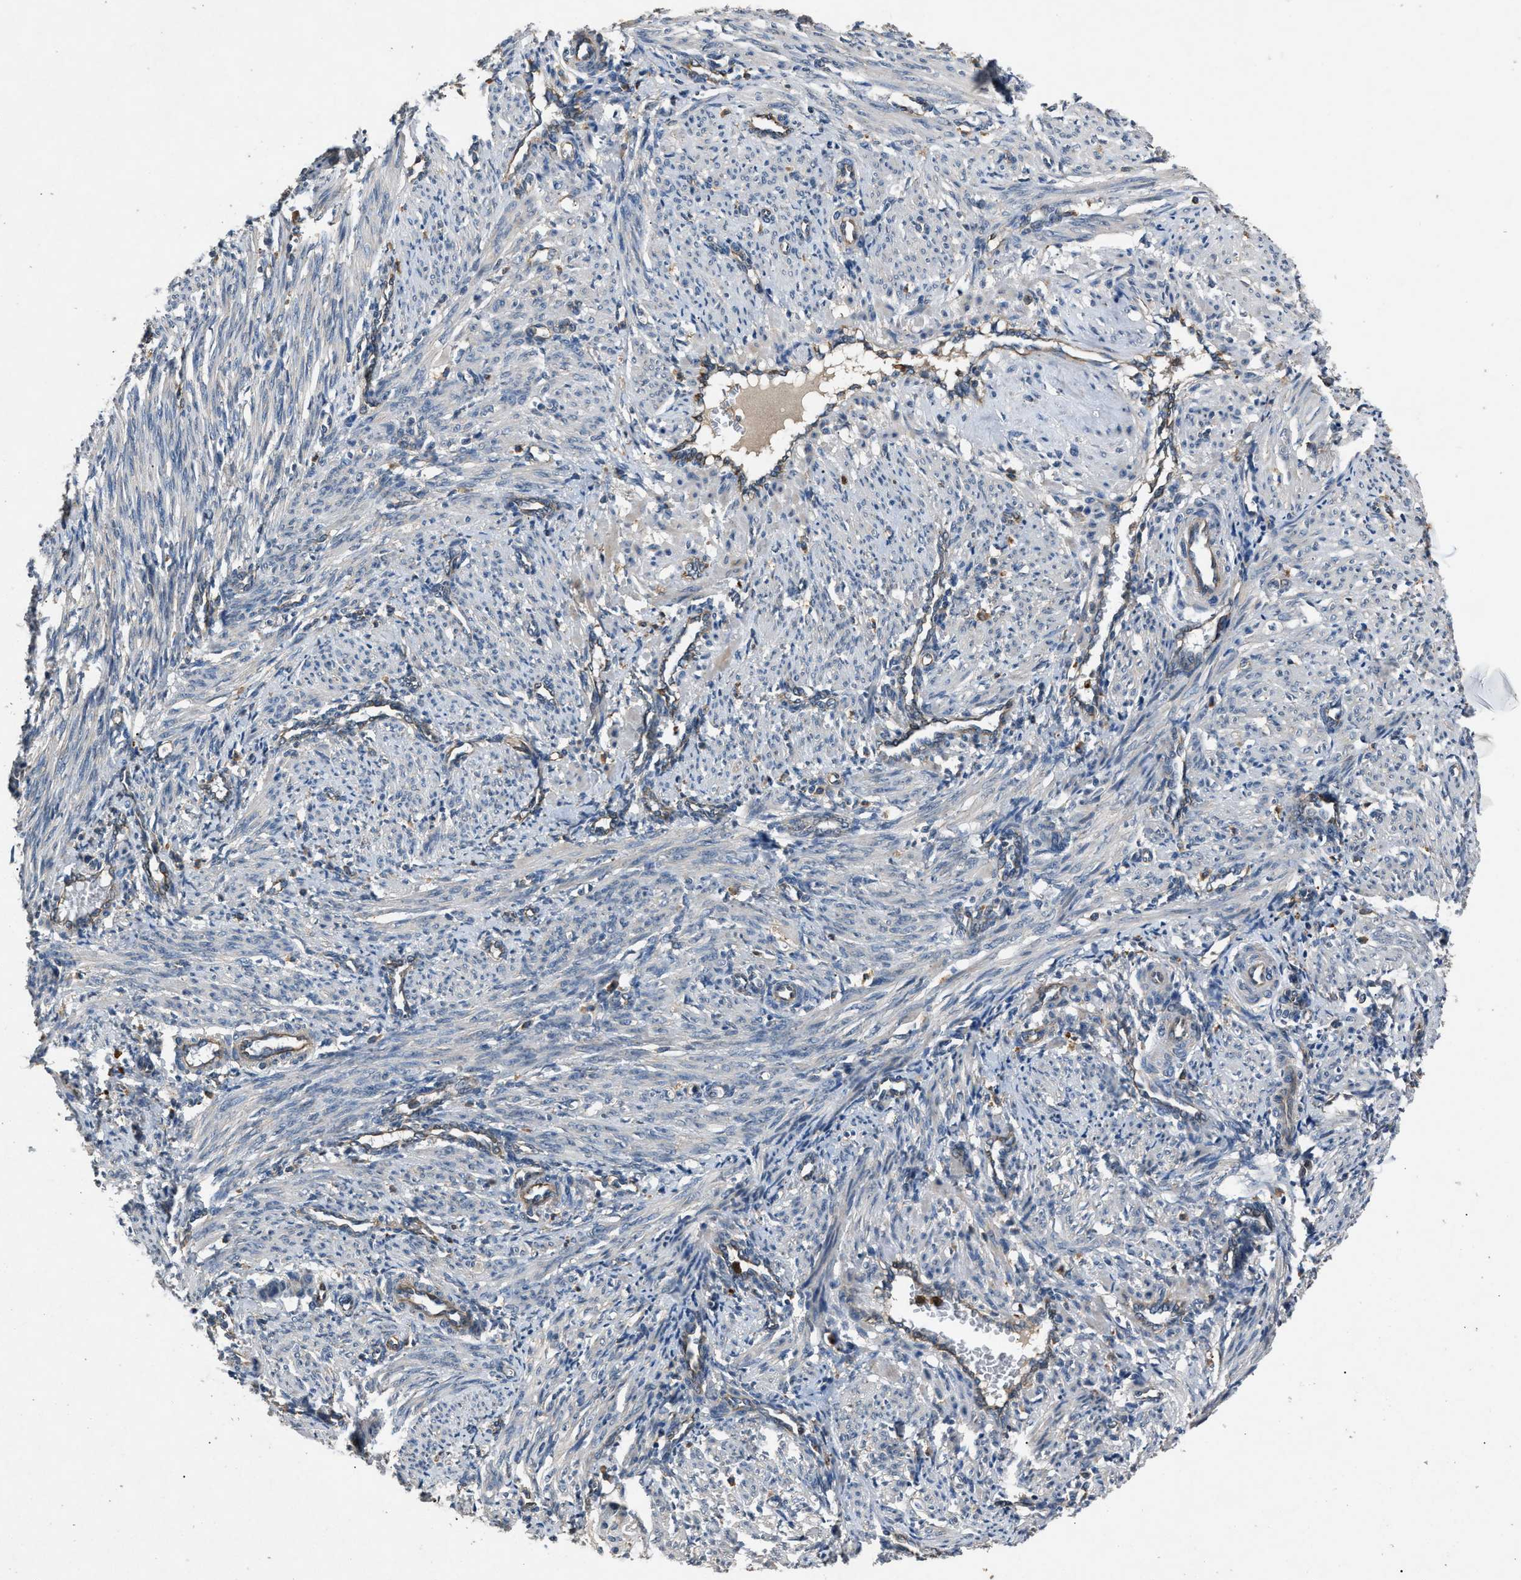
{"staining": {"intensity": "negative", "quantity": "none", "location": "none"}, "tissue": "smooth muscle", "cell_type": "Smooth muscle cells", "image_type": "normal", "snomed": [{"axis": "morphology", "description": "Normal tissue, NOS"}, {"axis": "topography", "description": "Endometrium"}], "caption": "Smooth muscle stained for a protein using IHC reveals no expression smooth muscle cells.", "gene": "PPID", "patient": {"sex": "female", "age": 33}}